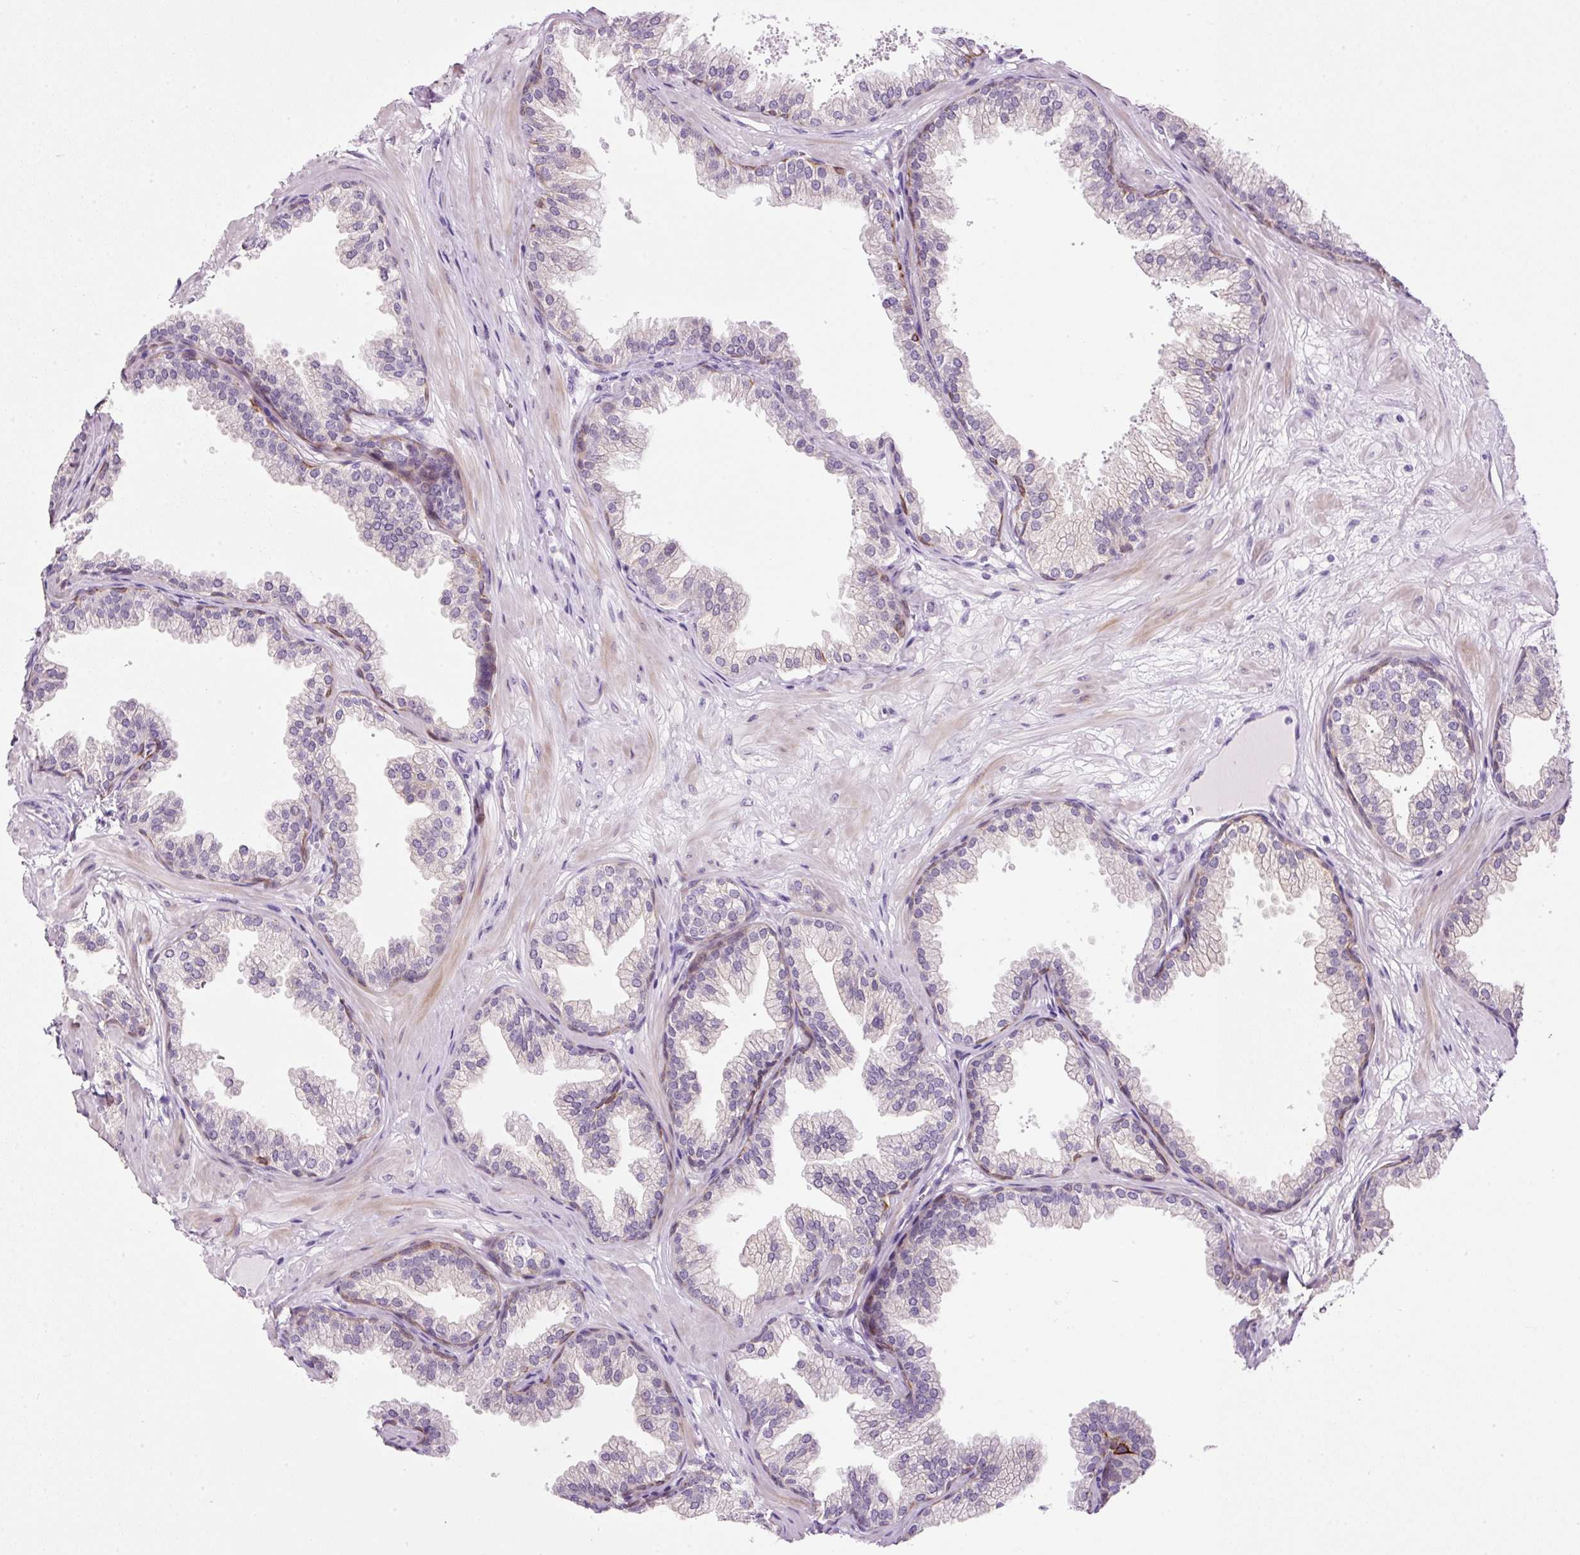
{"staining": {"intensity": "strong", "quantity": "25%-75%", "location": "cytoplasmic/membranous"}, "tissue": "prostate", "cell_type": "Glandular cells", "image_type": "normal", "snomed": [{"axis": "morphology", "description": "Normal tissue, NOS"}, {"axis": "topography", "description": "Prostate"}], "caption": "Immunohistochemical staining of benign human prostate demonstrates strong cytoplasmic/membranous protein staining in approximately 25%-75% of glandular cells.", "gene": "SRC", "patient": {"sex": "male", "age": 37}}